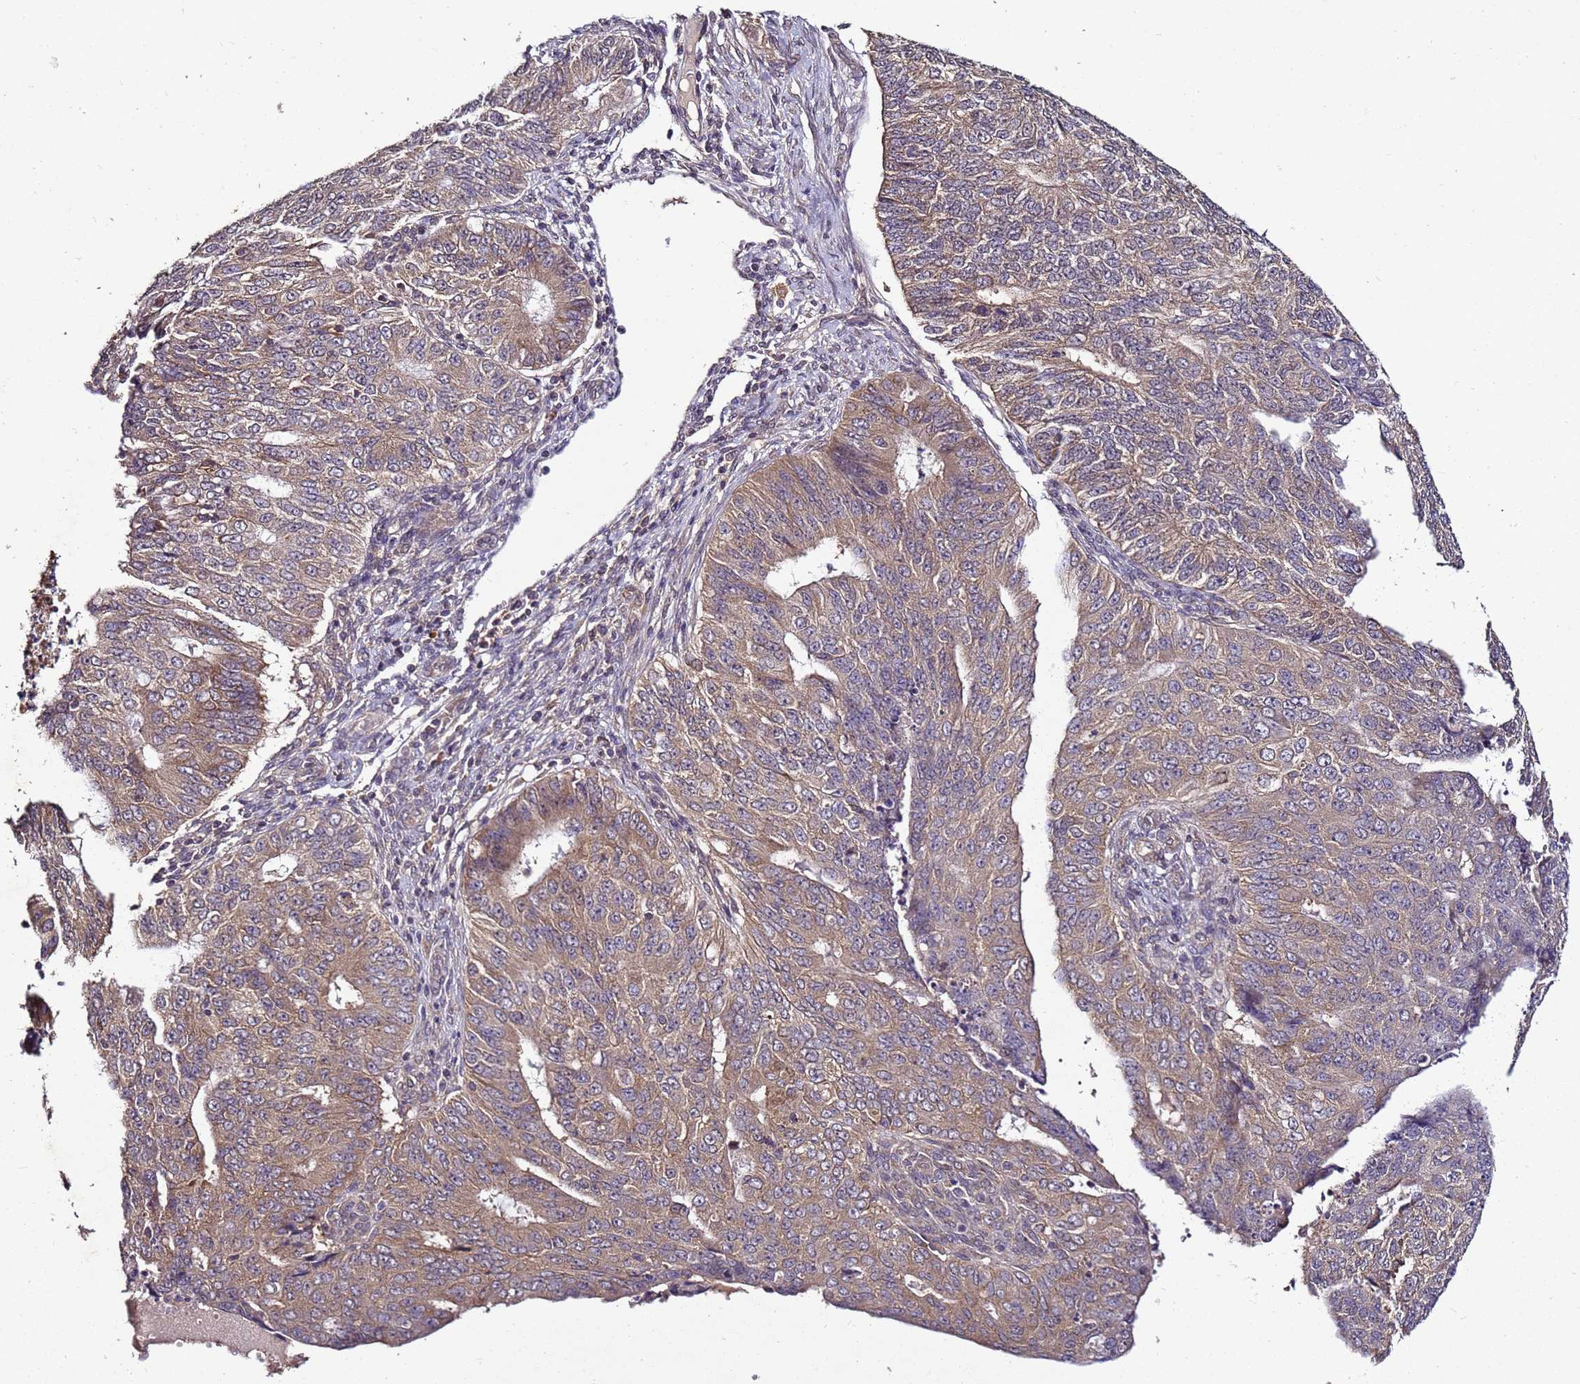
{"staining": {"intensity": "moderate", "quantity": ">75%", "location": "cytoplasmic/membranous"}, "tissue": "endometrial cancer", "cell_type": "Tumor cells", "image_type": "cancer", "snomed": [{"axis": "morphology", "description": "Adenocarcinoma, NOS"}, {"axis": "topography", "description": "Endometrium"}], "caption": "Immunohistochemical staining of human endometrial cancer (adenocarcinoma) reveals medium levels of moderate cytoplasmic/membranous protein positivity in about >75% of tumor cells. Using DAB (brown) and hematoxylin (blue) stains, captured at high magnification using brightfield microscopy.", "gene": "ANKRD17", "patient": {"sex": "female", "age": 32}}